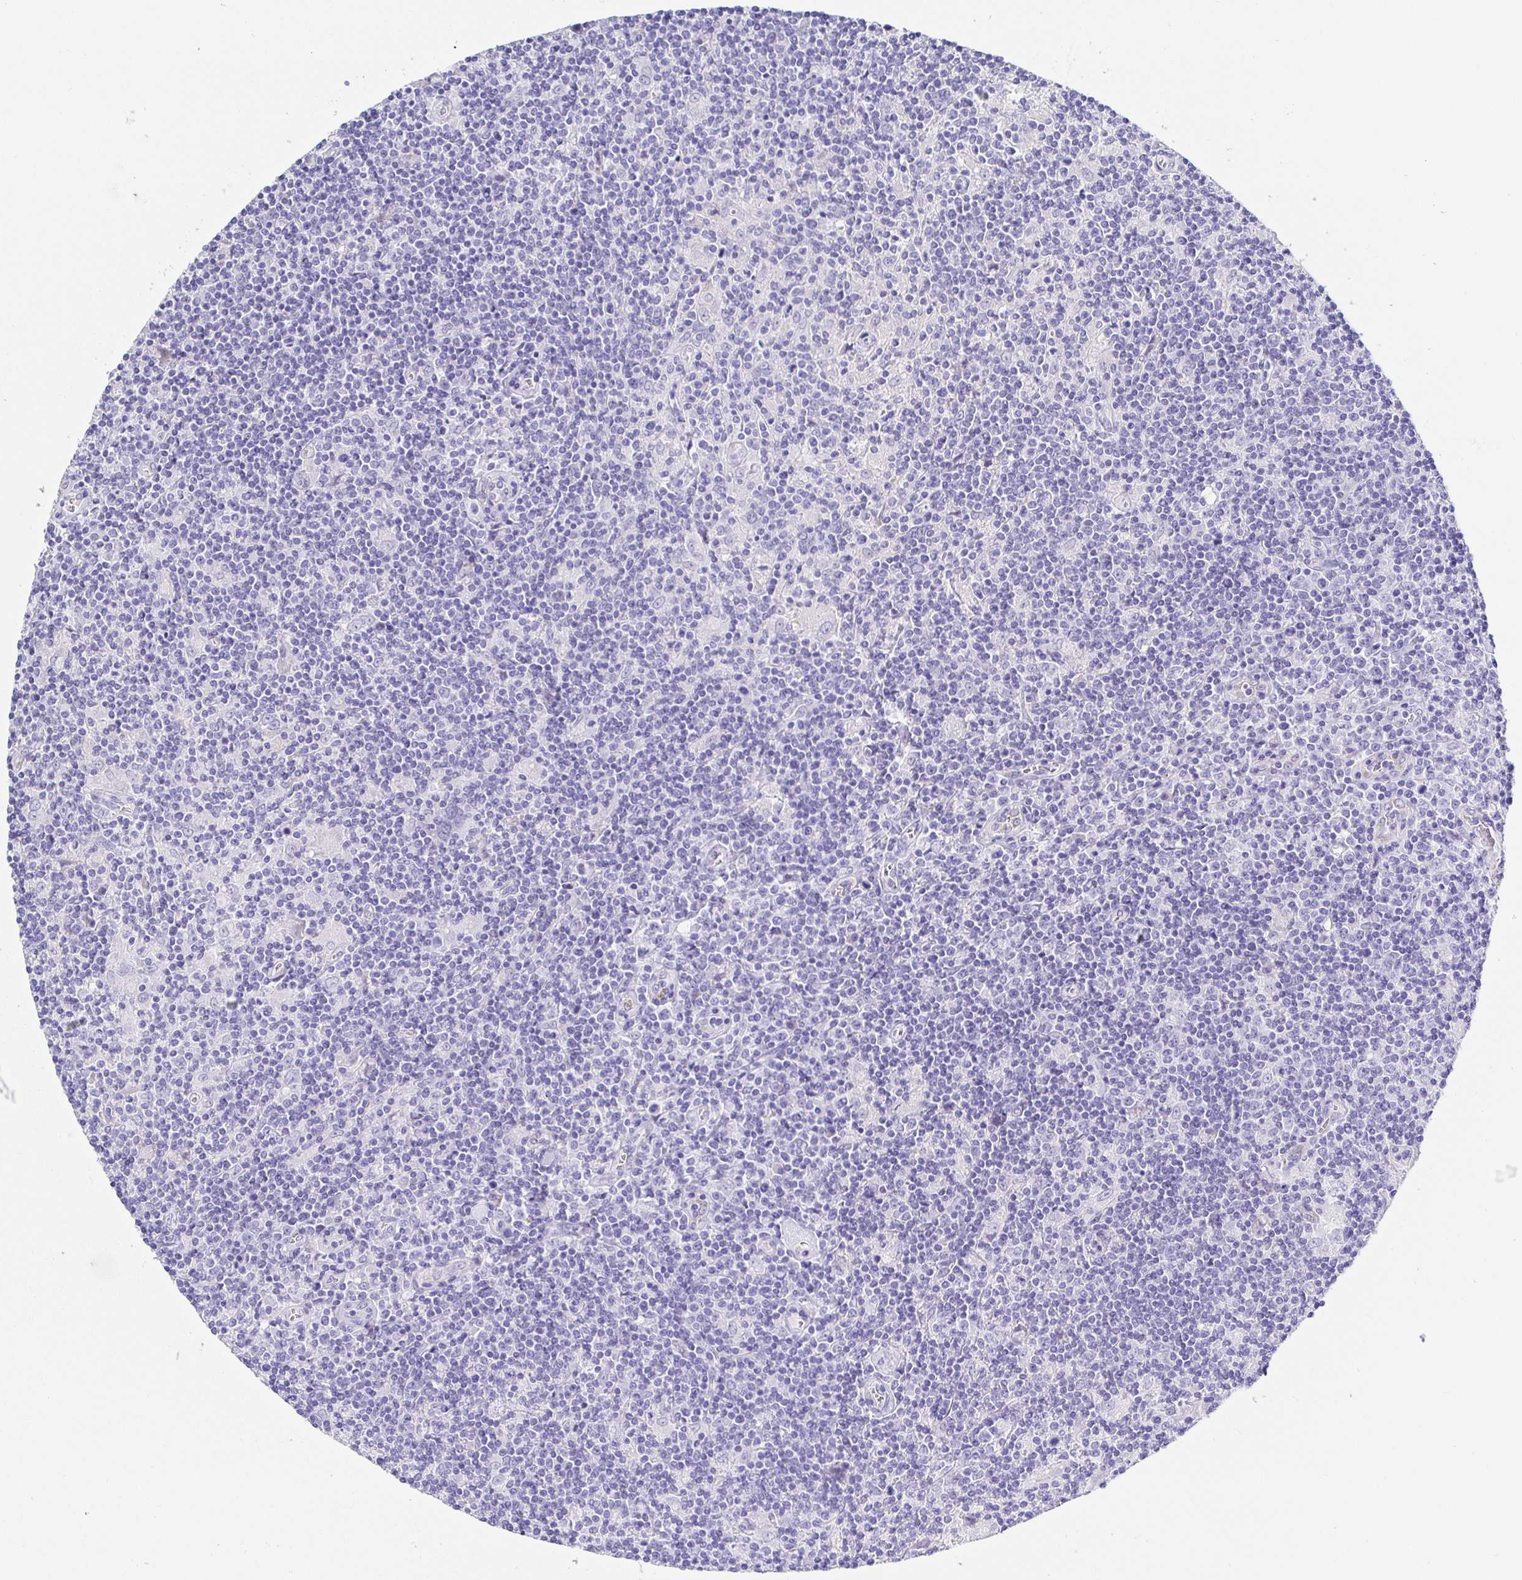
{"staining": {"intensity": "negative", "quantity": "none", "location": "none"}, "tissue": "lymphoma", "cell_type": "Tumor cells", "image_type": "cancer", "snomed": [{"axis": "morphology", "description": "Hodgkin's disease, NOS"}, {"axis": "topography", "description": "Lymph node"}], "caption": "Lymphoma was stained to show a protein in brown. There is no significant staining in tumor cells.", "gene": "MAOA", "patient": {"sex": "male", "age": 40}}